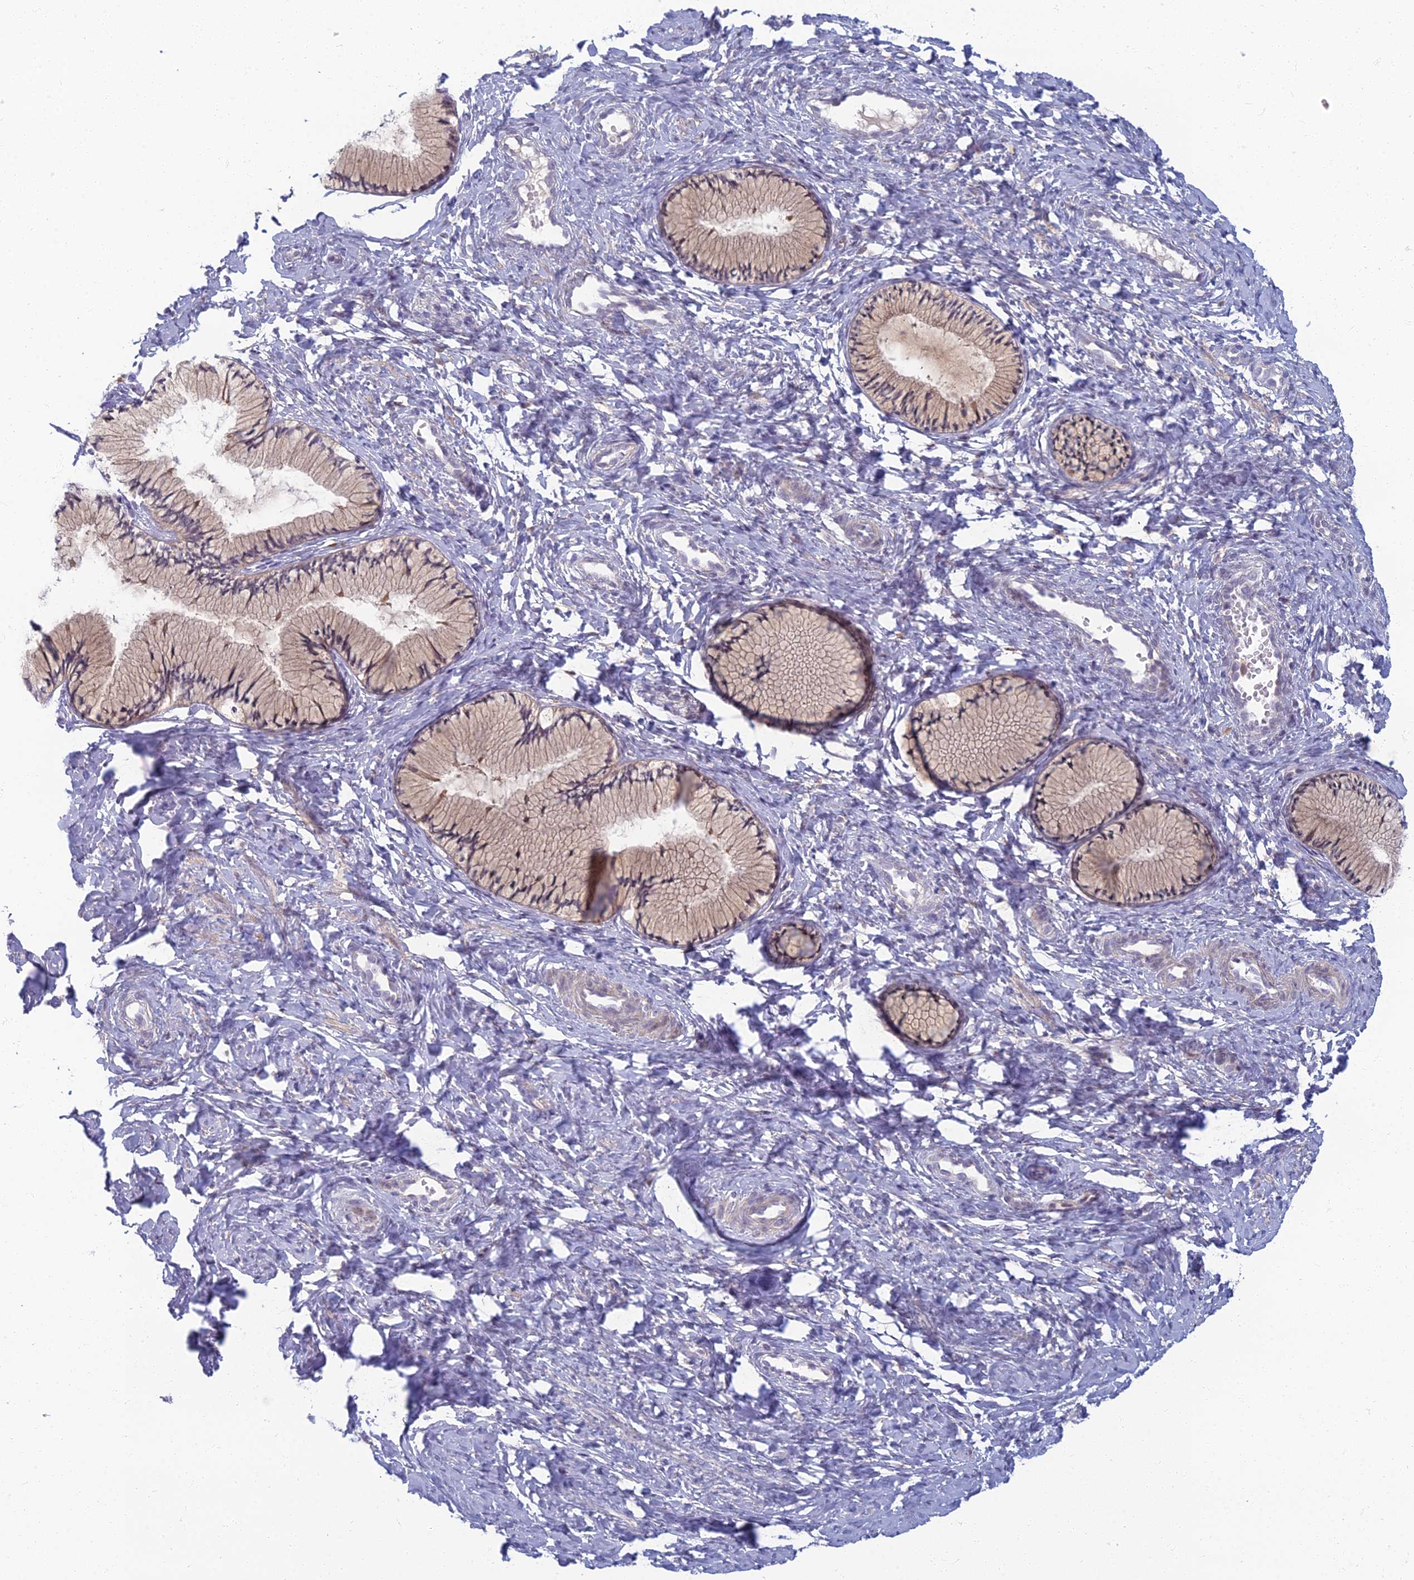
{"staining": {"intensity": "weak", "quantity": ">75%", "location": "cytoplasmic/membranous"}, "tissue": "cervix", "cell_type": "Glandular cells", "image_type": "normal", "snomed": [{"axis": "morphology", "description": "Normal tissue, NOS"}, {"axis": "topography", "description": "Cervix"}], "caption": "Immunohistochemical staining of unremarkable cervix exhibits weak cytoplasmic/membranous protein expression in about >75% of glandular cells. (DAB IHC, brown staining for protein, blue staining for nuclei).", "gene": "CHMP4B", "patient": {"sex": "female", "age": 27}}